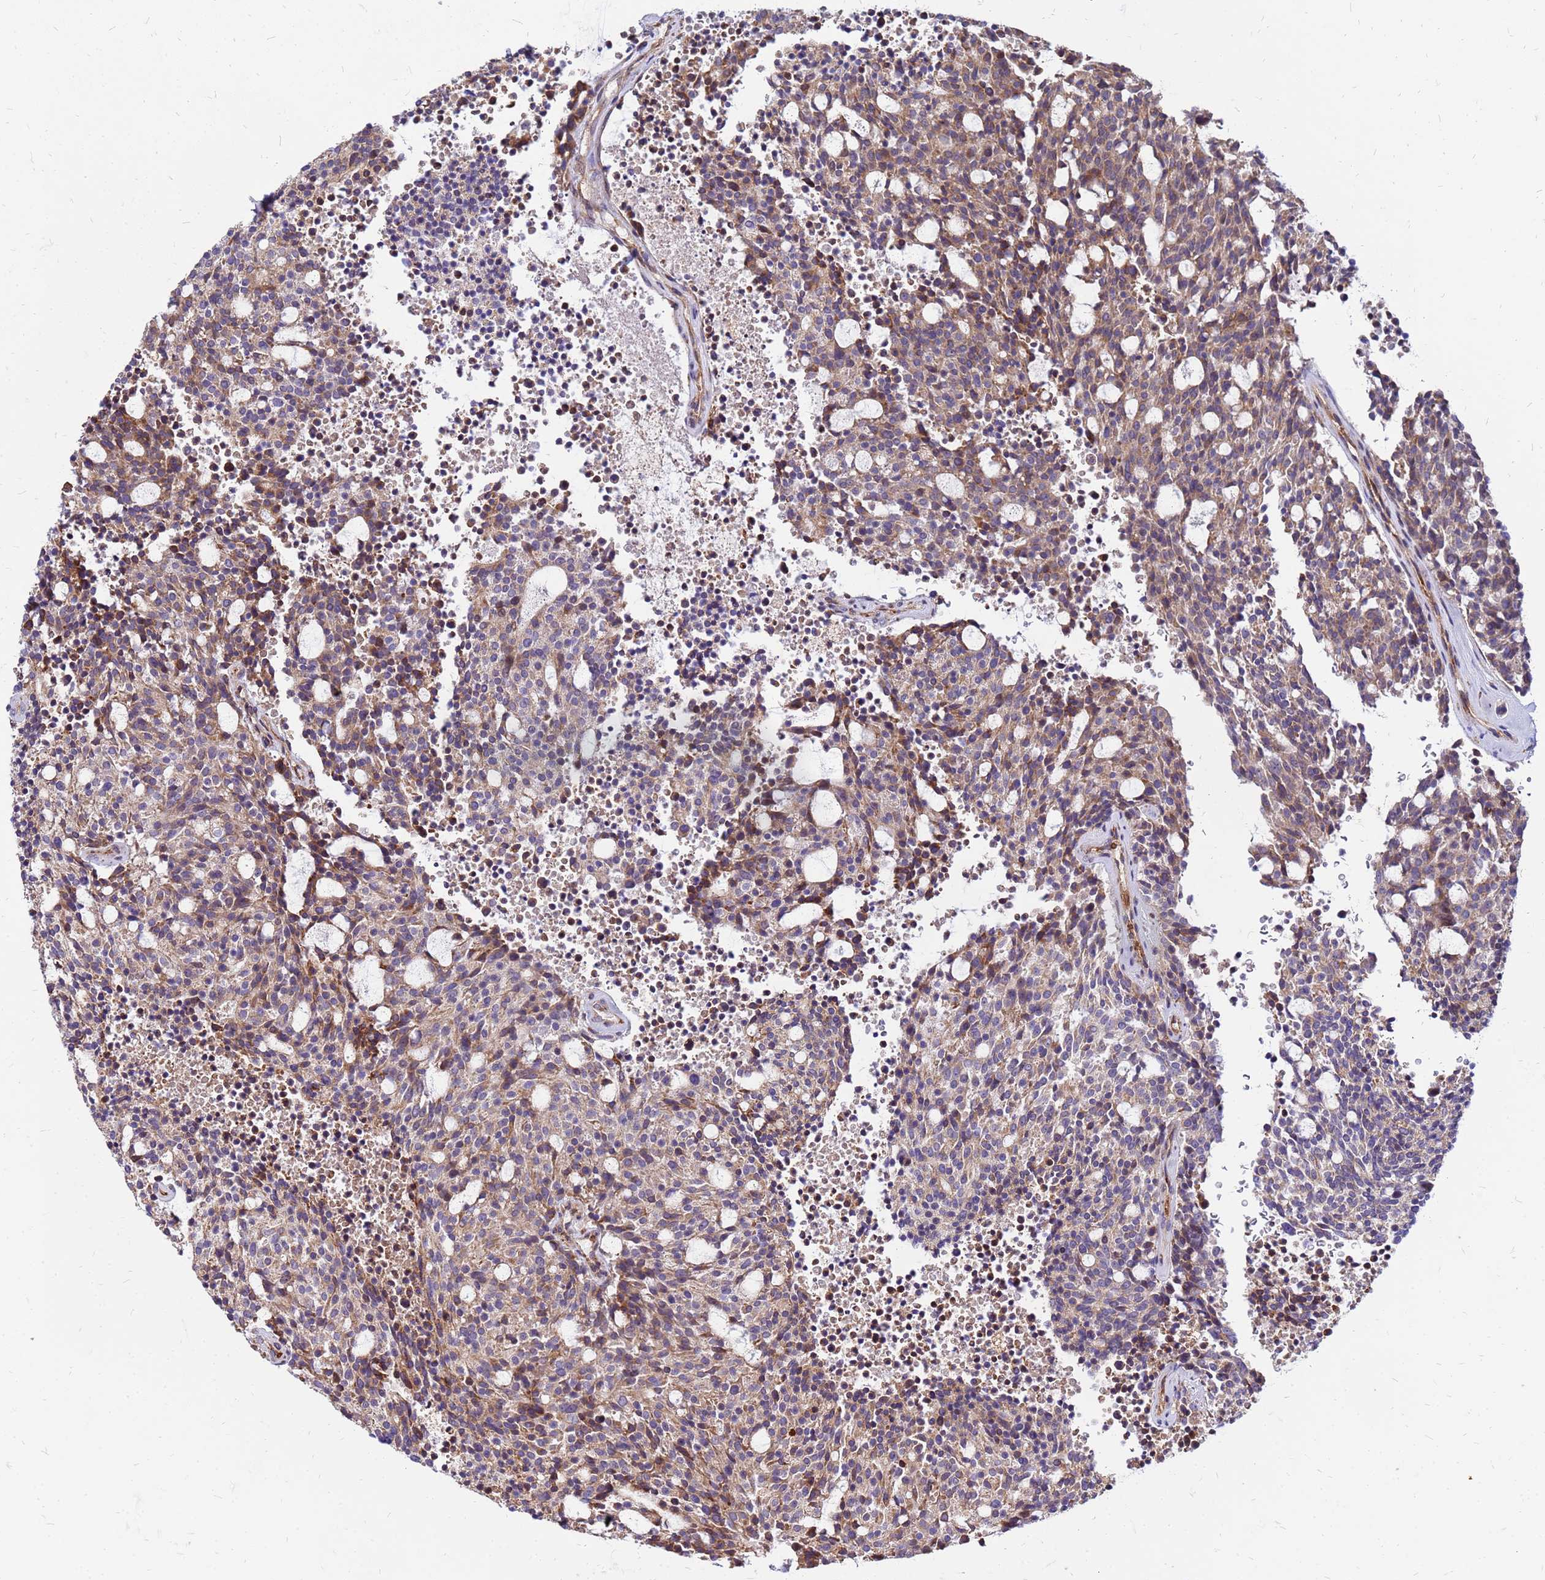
{"staining": {"intensity": "moderate", "quantity": ">75%", "location": "cytoplasmic/membranous"}, "tissue": "carcinoid", "cell_type": "Tumor cells", "image_type": "cancer", "snomed": [{"axis": "morphology", "description": "Carcinoid, malignant, NOS"}, {"axis": "topography", "description": "Pancreas"}], "caption": "The immunohistochemical stain labels moderate cytoplasmic/membranous positivity in tumor cells of malignant carcinoid tissue.", "gene": "VMO1", "patient": {"sex": "female", "age": 54}}